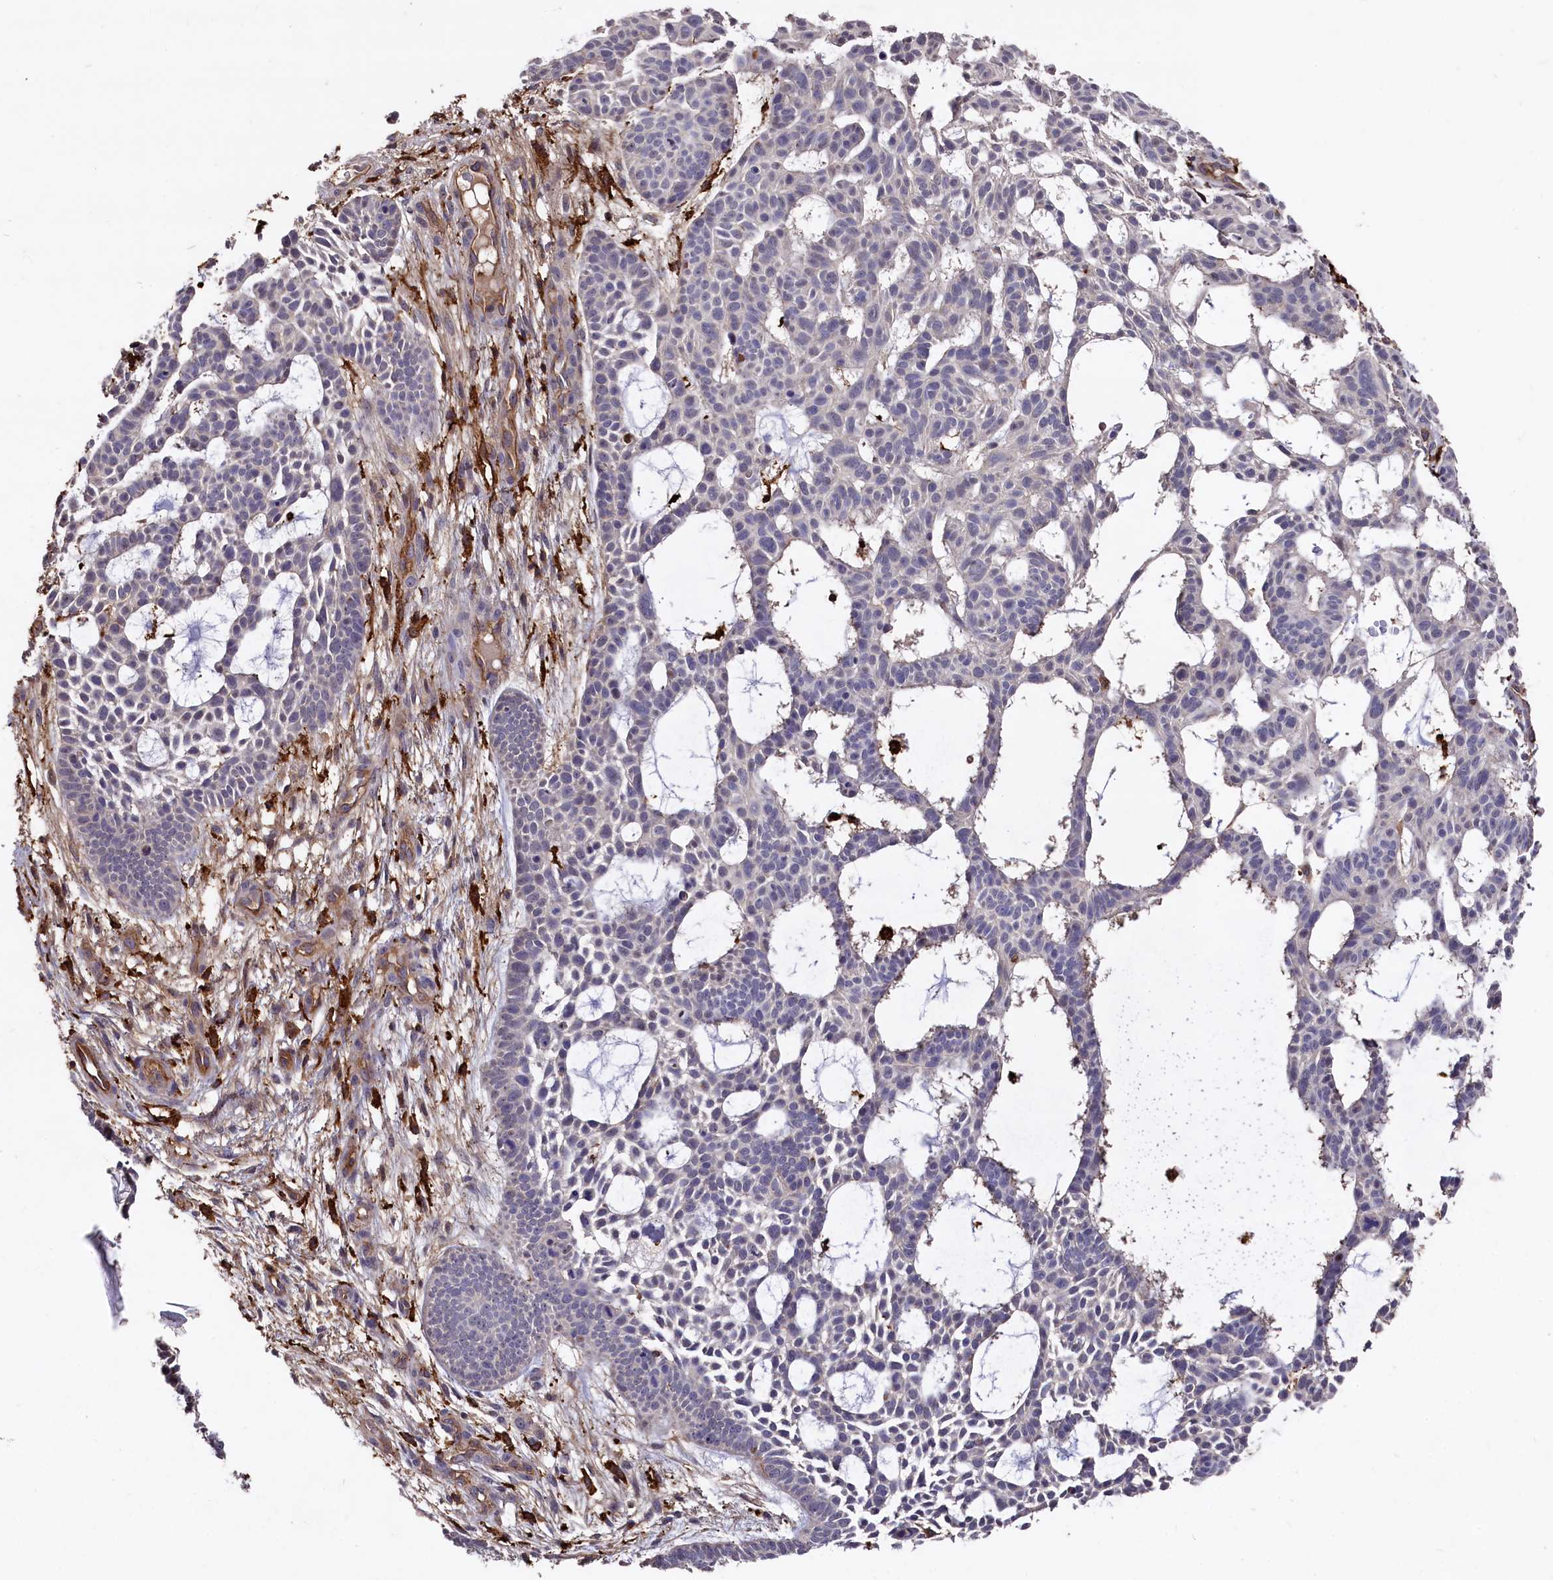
{"staining": {"intensity": "negative", "quantity": "none", "location": "none"}, "tissue": "skin cancer", "cell_type": "Tumor cells", "image_type": "cancer", "snomed": [{"axis": "morphology", "description": "Basal cell carcinoma"}, {"axis": "topography", "description": "Skin"}], "caption": "Immunohistochemical staining of human basal cell carcinoma (skin) displays no significant expression in tumor cells.", "gene": "PLEKHO2", "patient": {"sex": "male", "age": 89}}